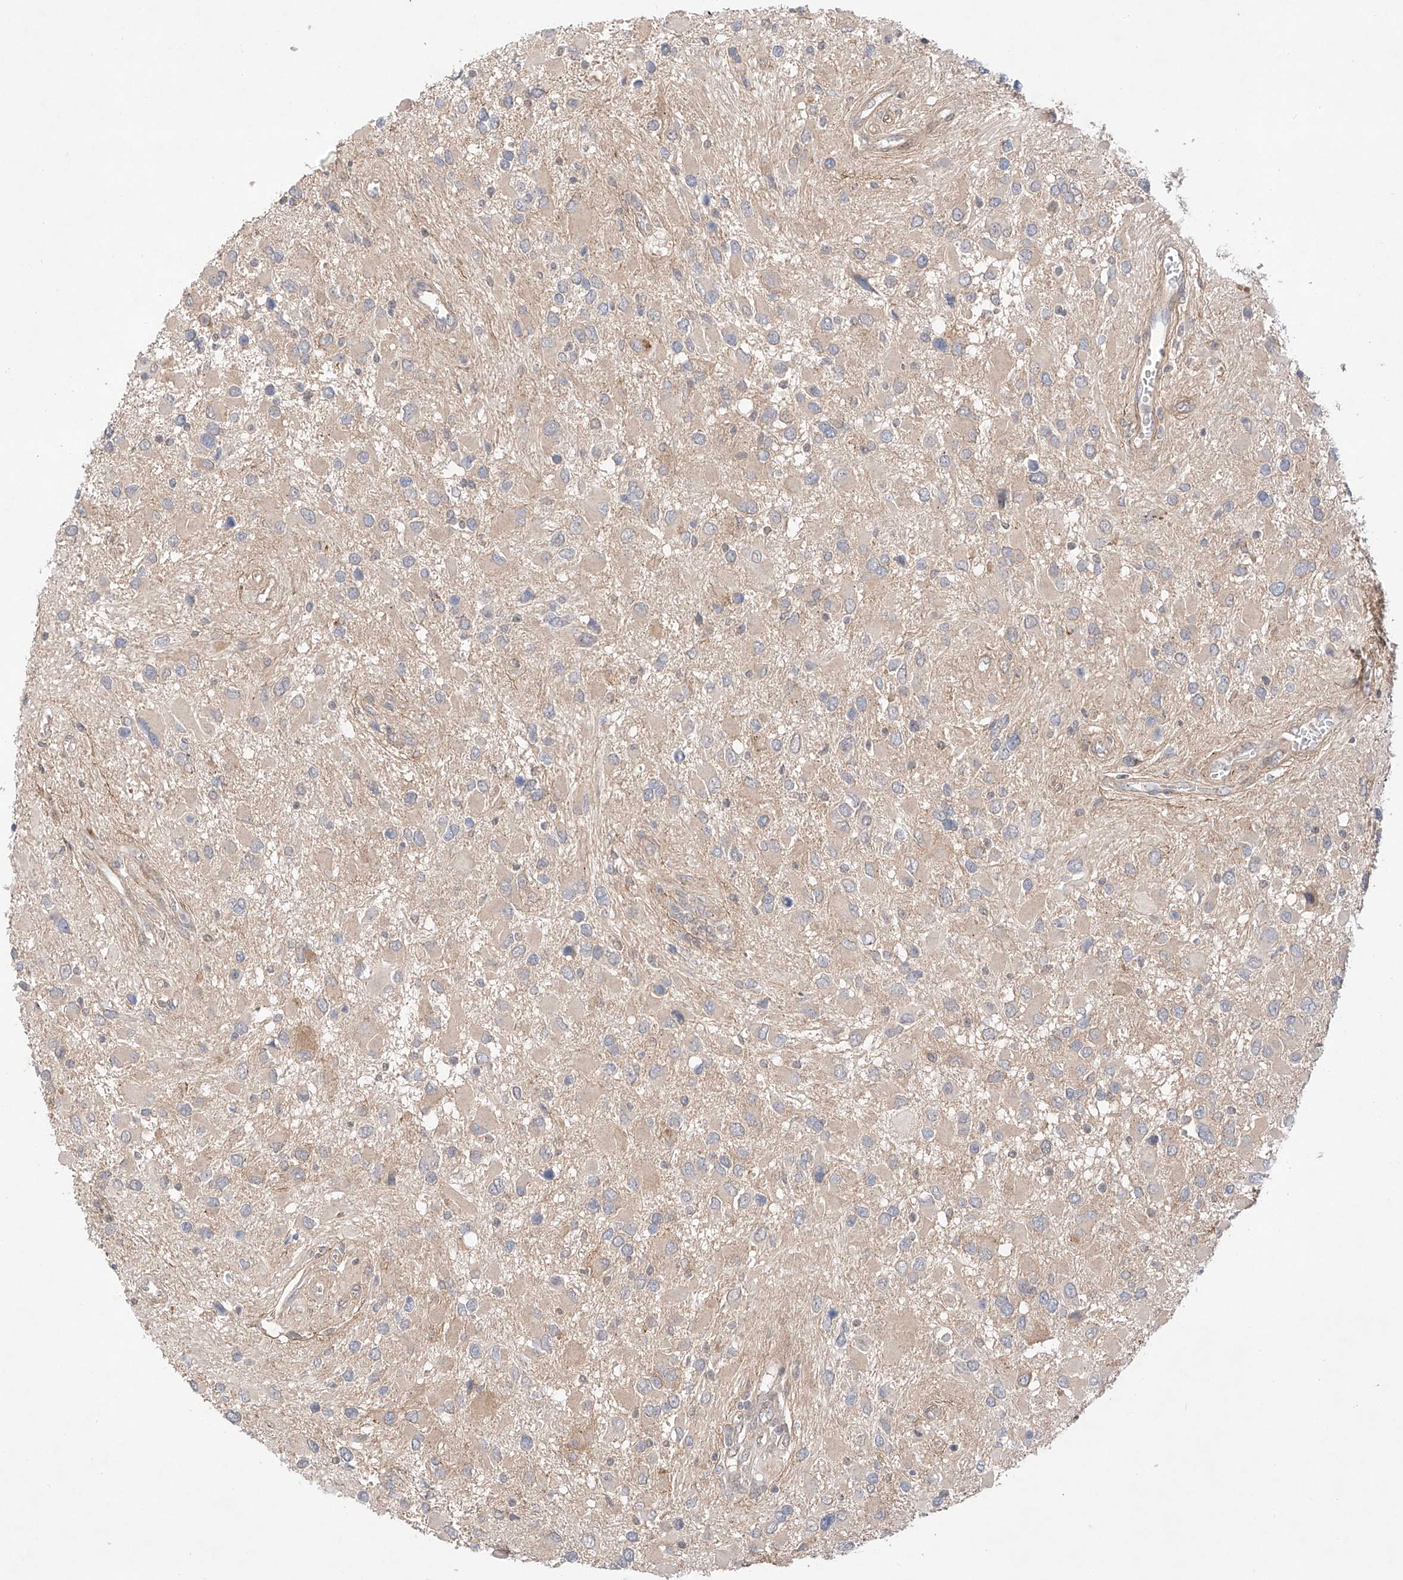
{"staining": {"intensity": "negative", "quantity": "none", "location": "none"}, "tissue": "glioma", "cell_type": "Tumor cells", "image_type": "cancer", "snomed": [{"axis": "morphology", "description": "Glioma, malignant, High grade"}, {"axis": "topography", "description": "Brain"}], "caption": "This is an immunohistochemistry photomicrograph of malignant glioma (high-grade). There is no positivity in tumor cells.", "gene": "TSR2", "patient": {"sex": "male", "age": 53}}